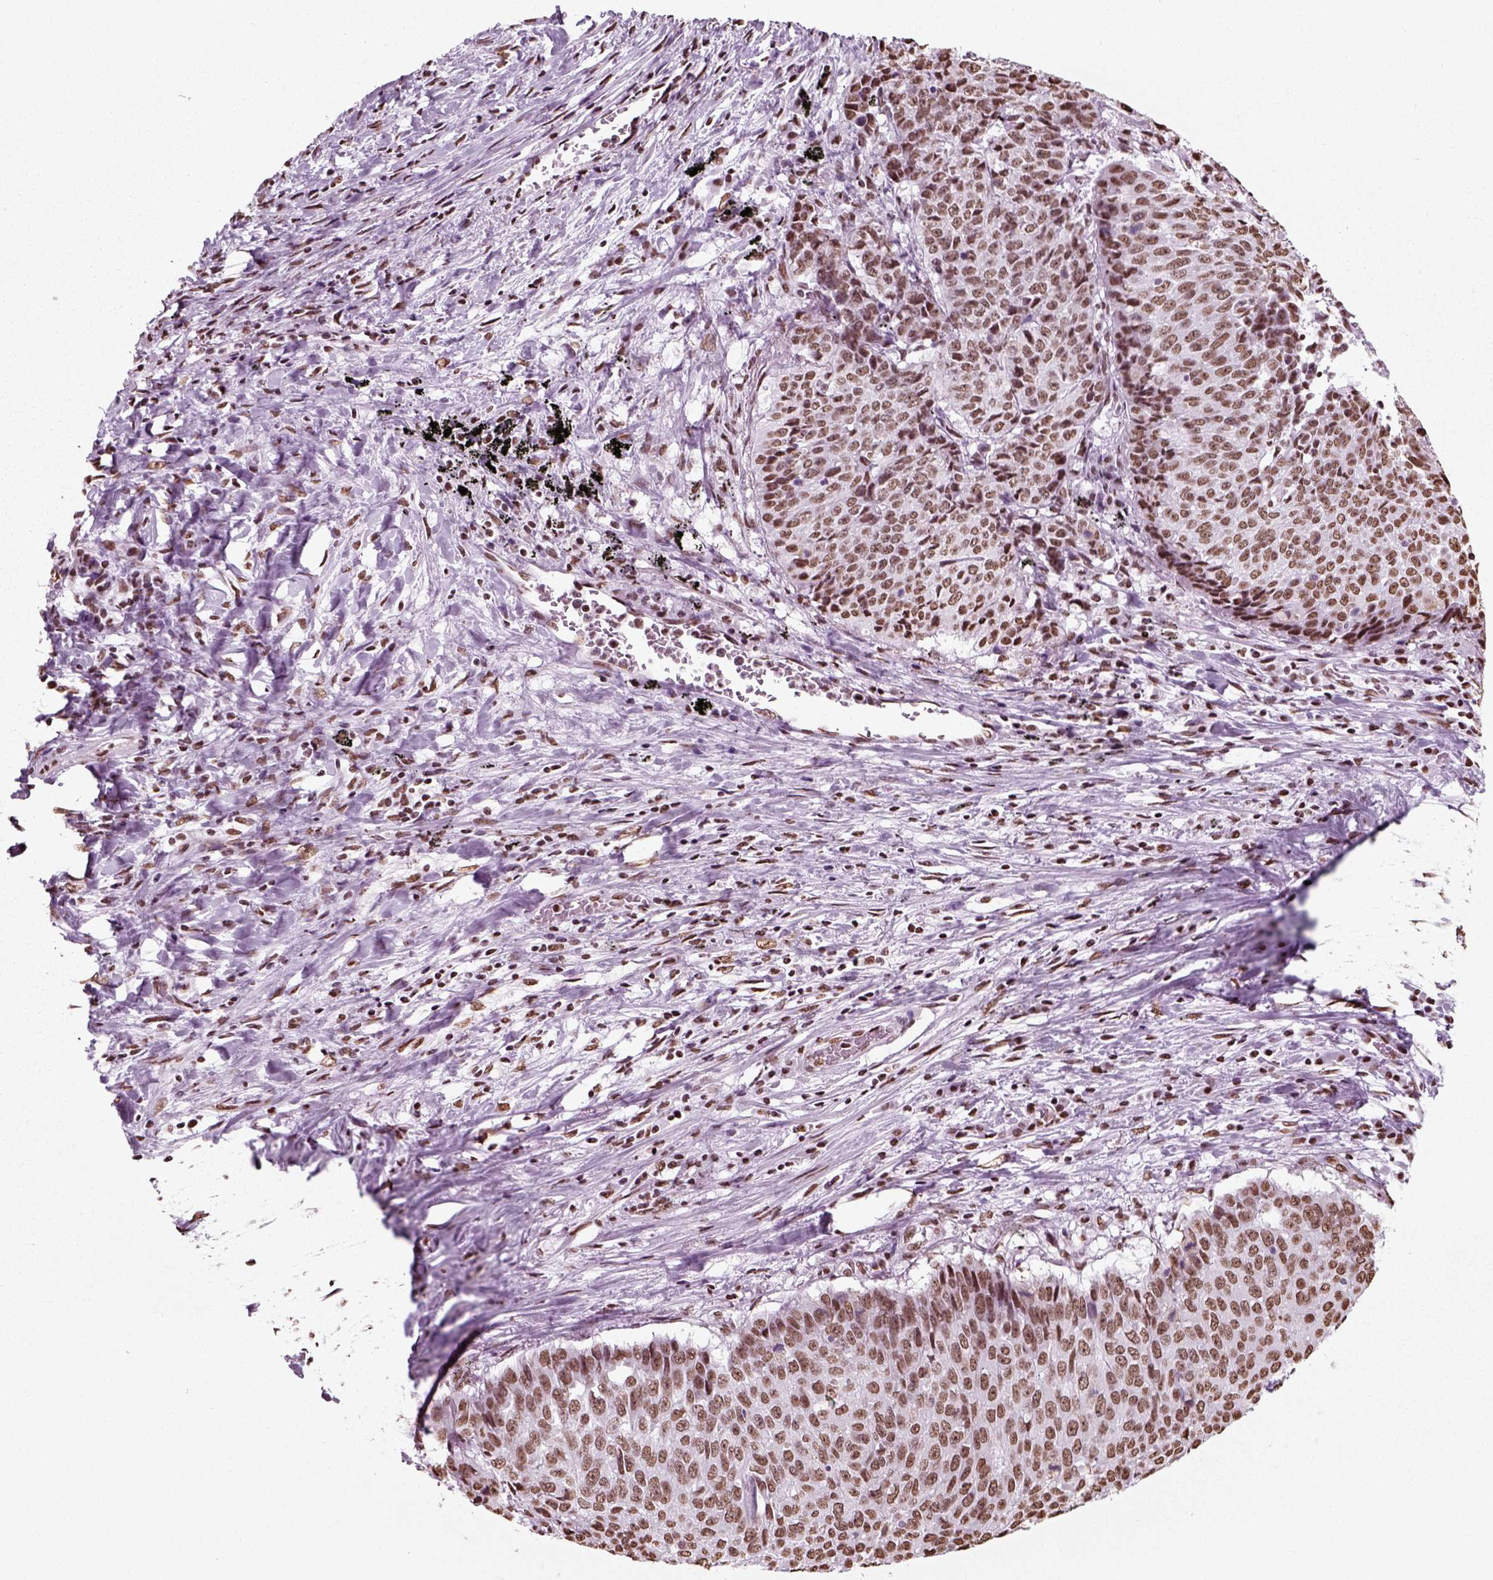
{"staining": {"intensity": "moderate", "quantity": ">75%", "location": "nuclear"}, "tissue": "lung cancer", "cell_type": "Tumor cells", "image_type": "cancer", "snomed": [{"axis": "morphology", "description": "Normal tissue, NOS"}, {"axis": "morphology", "description": "Squamous cell carcinoma, NOS"}, {"axis": "topography", "description": "Bronchus"}, {"axis": "topography", "description": "Lung"}], "caption": "Lung cancer tissue shows moderate nuclear positivity in approximately >75% of tumor cells, visualized by immunohistochemistry. The protein is shown in brown color, while the nuclei are stained blue.", "gene": "POLR1H", "patient": {"sex": "male", "age": 64}}